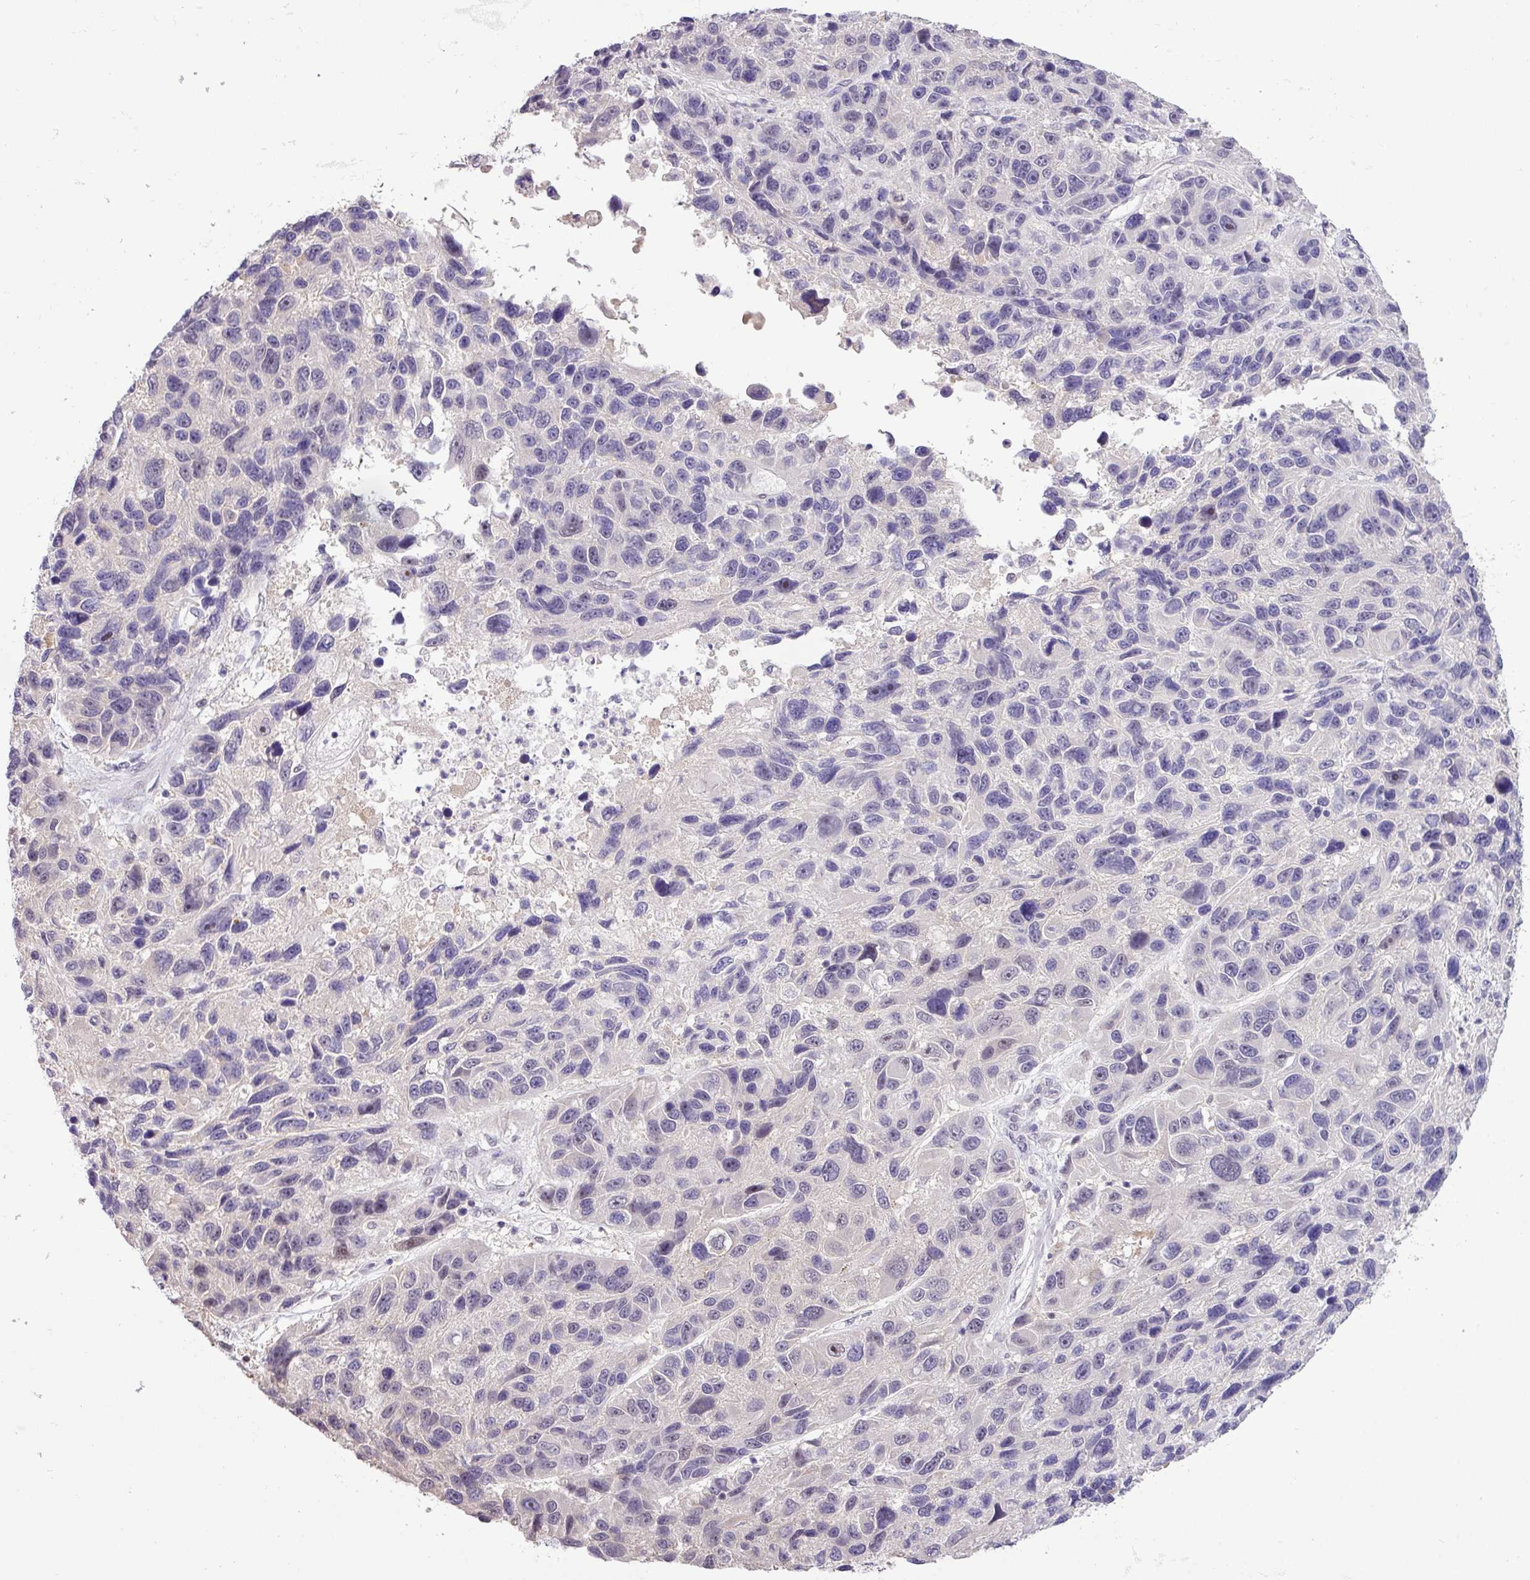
{"staining": {"intensity": "negative", "quantity": "none", "location": "none"}, "tissue": "melanoma", "cell_type": "Tumor cells", "image_type": "cancer", "snomed": [{"axis": "morphology", "description": "Malignant melanoma, NOS"}, {"axis": "topography", "description": "Skin"}], "caption": "Human malignant melanoma stained for a protein using IHC exhibits no positivity in tumor cells.", "gene": "RIPPLY1", "patient": {"sex": "male", "age": 53}}